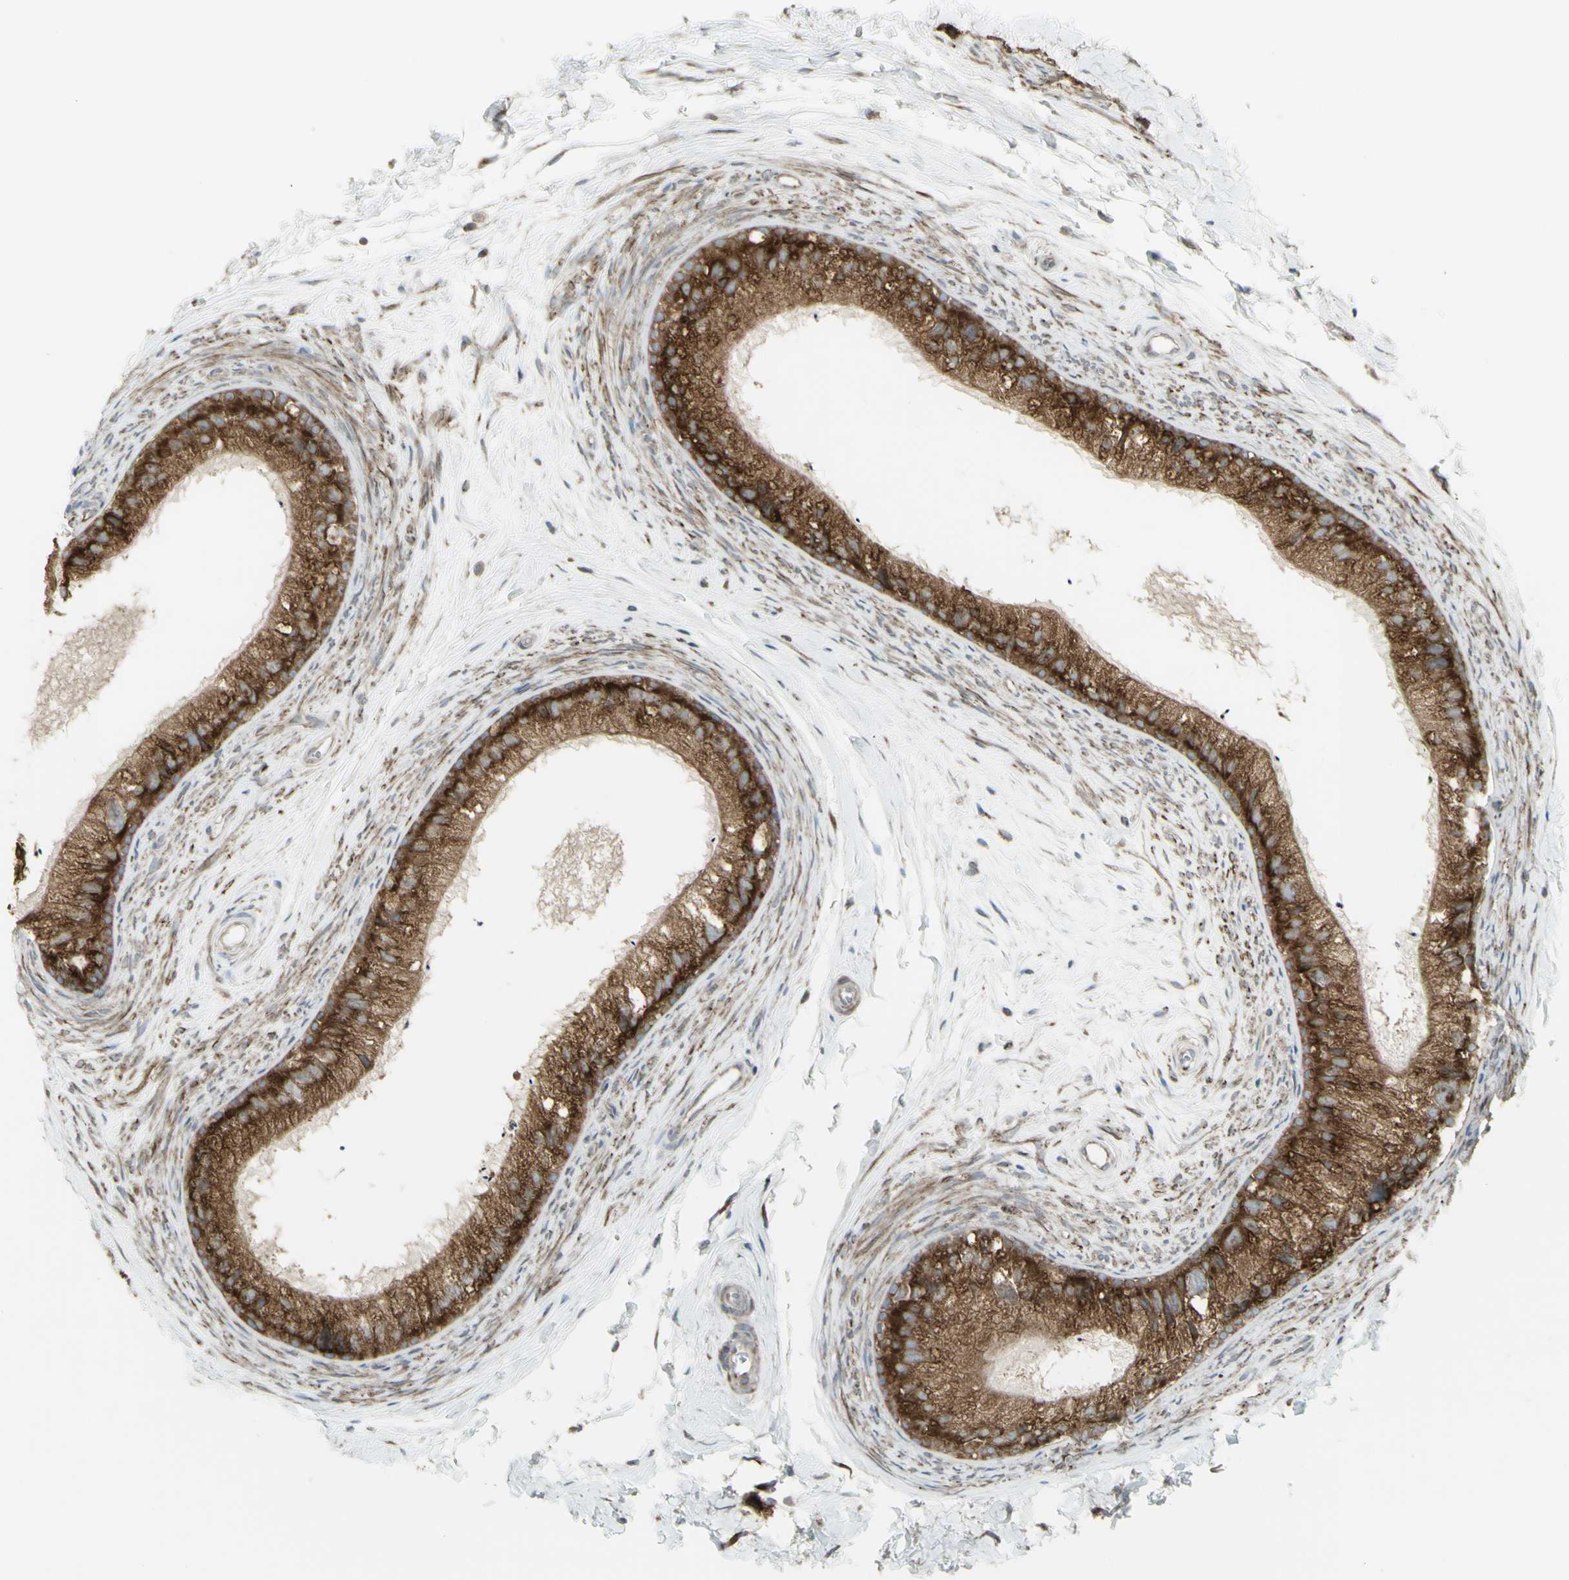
{"staining": {"intensity": "strong", "quantity": ">75%", "location": "cytoplasmic/membranous"}, "tissue": "epididymis", "cell_type": "Glandular cells", "image_type": "normal", "snomed": [{"axis": "morphology", "description": "Normal tissue, NOS"}, {"axis": "topography", "description": "Epididymis"}], "caption": "The photomicrograph demonstrates immunohistochemical staining of normal epididymis. There is strong cytoplasmic/membranous staining is identified in approximately >75% of glandular cells.", "gene": "FKBP3", "patient": {"sex": "male", "age": 56}}